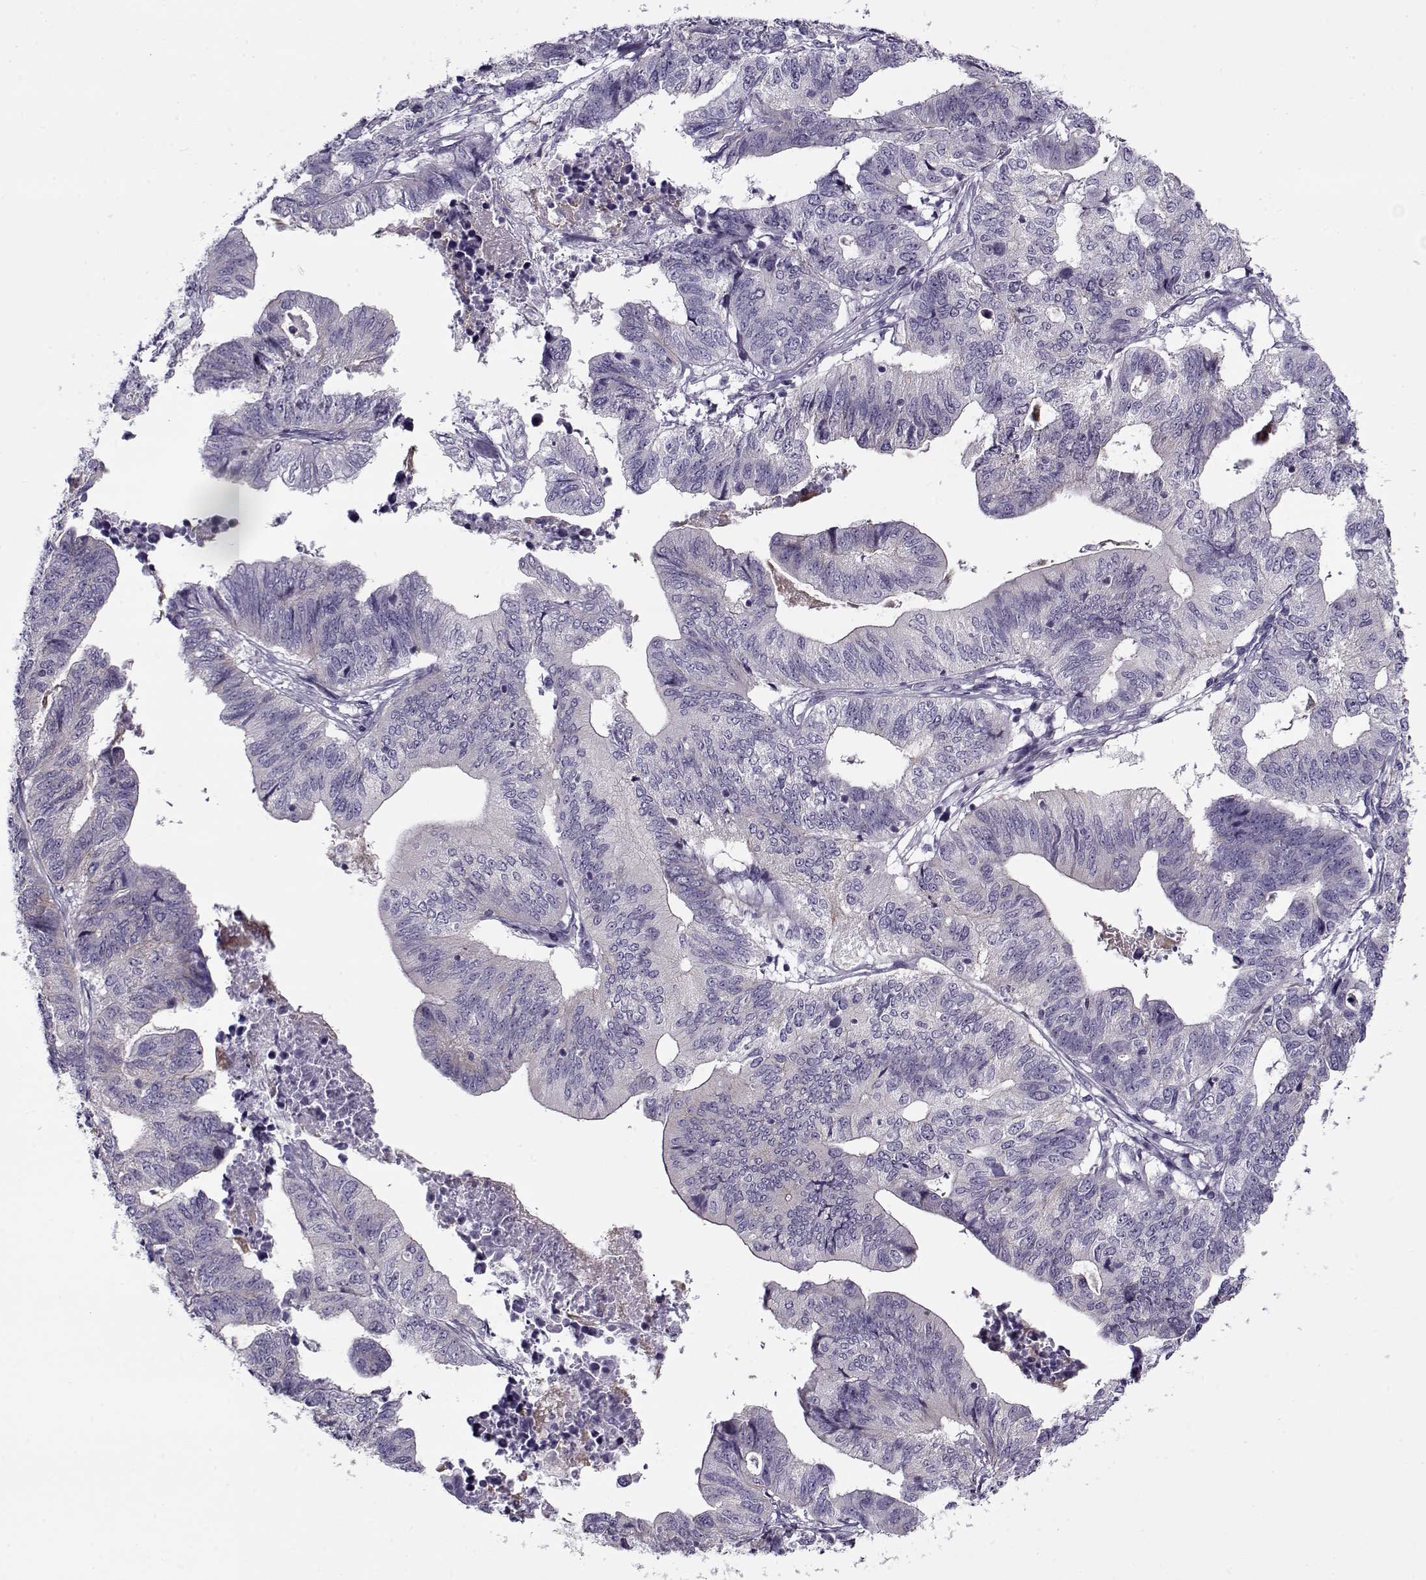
{"staining": {"intensity": "negative", "quantity": "none", "location": "none"}, "tissue": "stomach cancer", "cell_type": "Tumor cells", "image_type": "cancer", "snomed": [{"axis": "morphology", "description": "Adenocarcinoma, NOS"}, {"axis": "topography", "description": "Stomach, upper"}], "caption": "An immunohistochemistry (IHC) micrograph of adenocarcinoma (stomach) is shown. There is no staining in tumor cells of adenocarcinoma (stomach).", "gene": "PP2D1", "patient": {"sex": "female", "age": 67}}